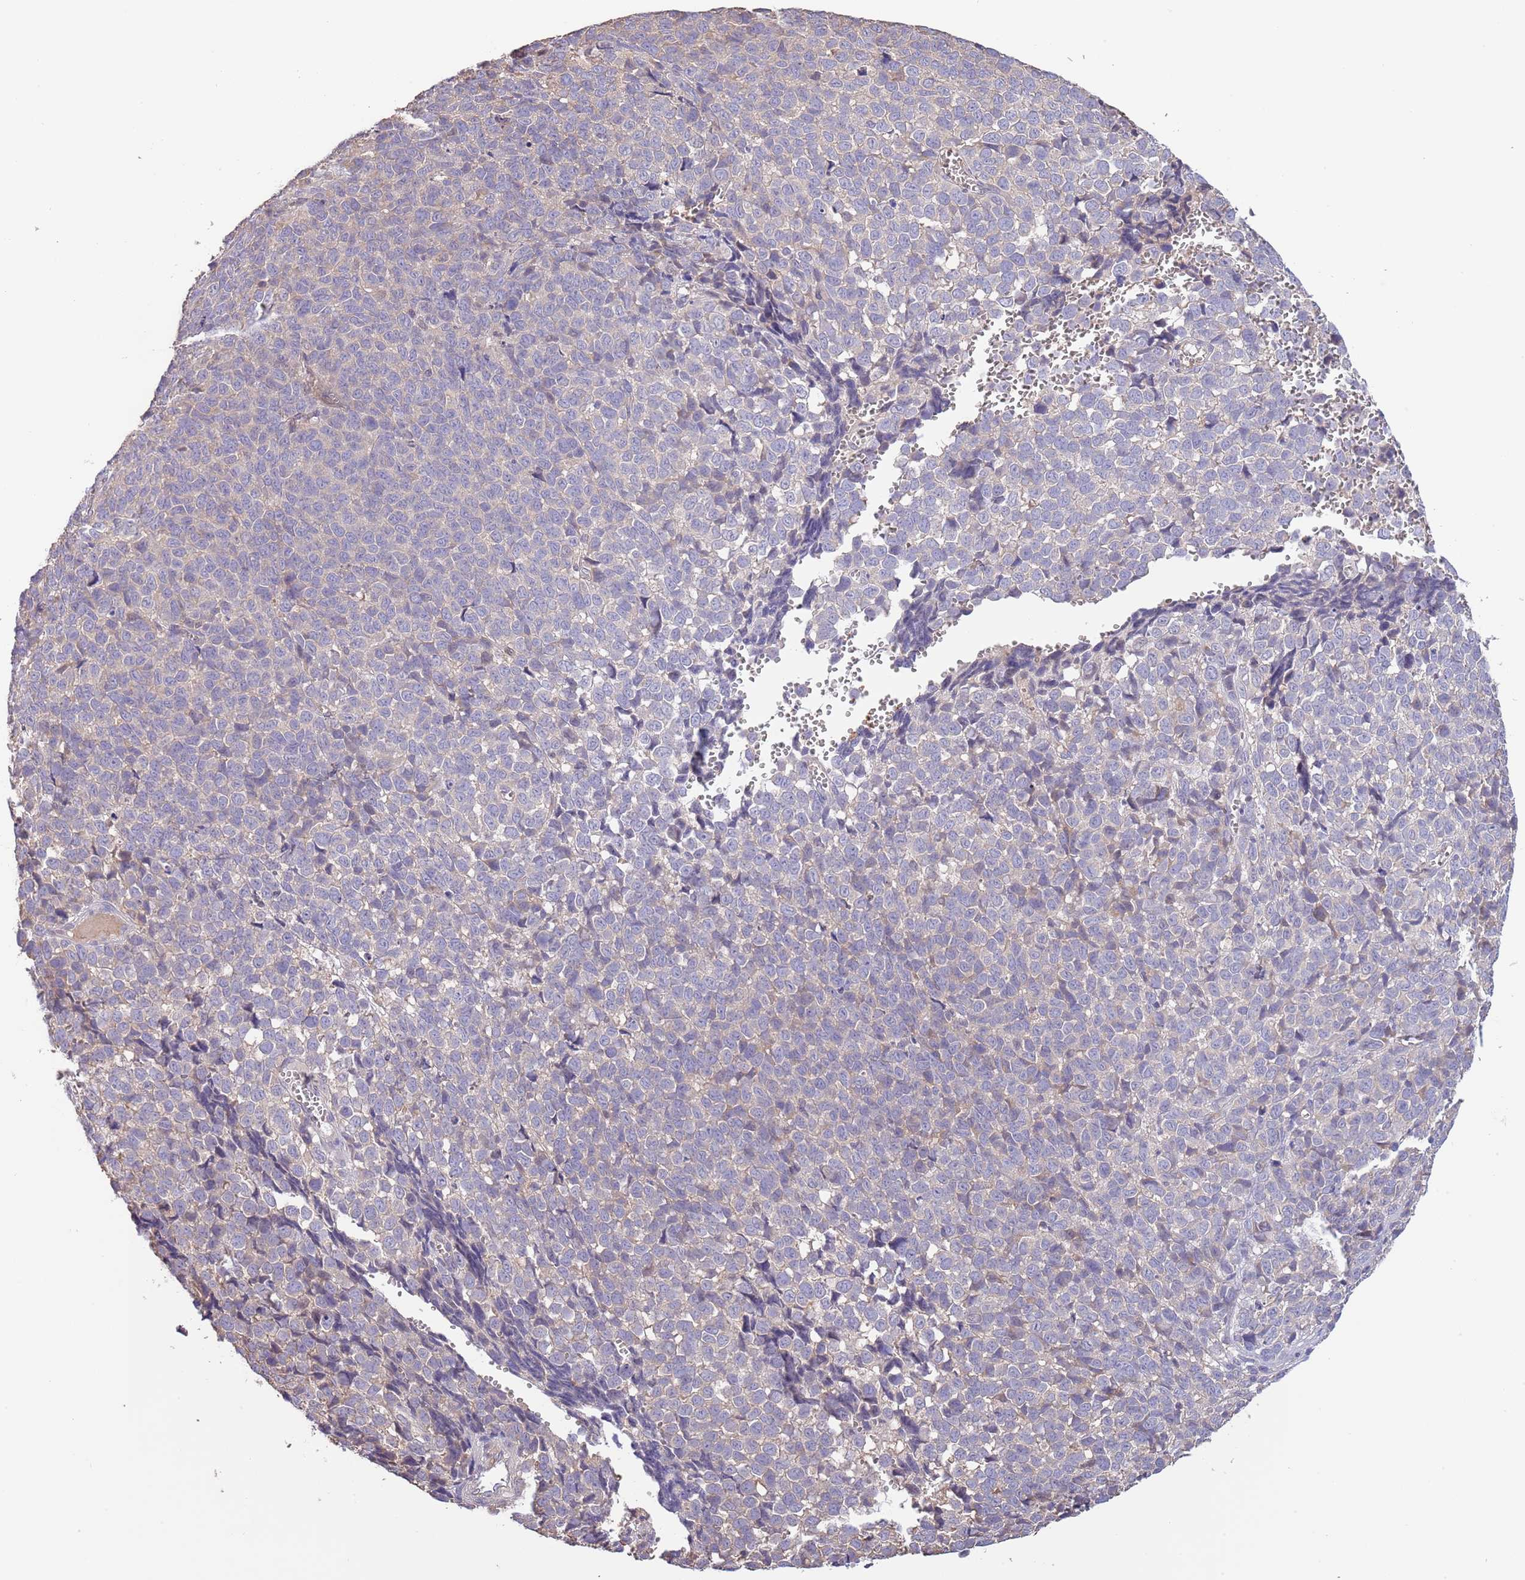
{"staining": {"intensity": "negative", "quantity": "none", "location": "none"}, "tissue": "melanoma", "cell_type": "Tumor cells", "image_type": "cancer", "snomed": [{"axis": "morphology", "description": "Malignant melanoma, NOS"}, {"axis": "topography", "description": "Nose, NOS"}], "caption": "Tumor cells are negative for protein expression in human melanoma.", "gene": "LIPJ", "patient": {"sex": "female", "age": 48}}